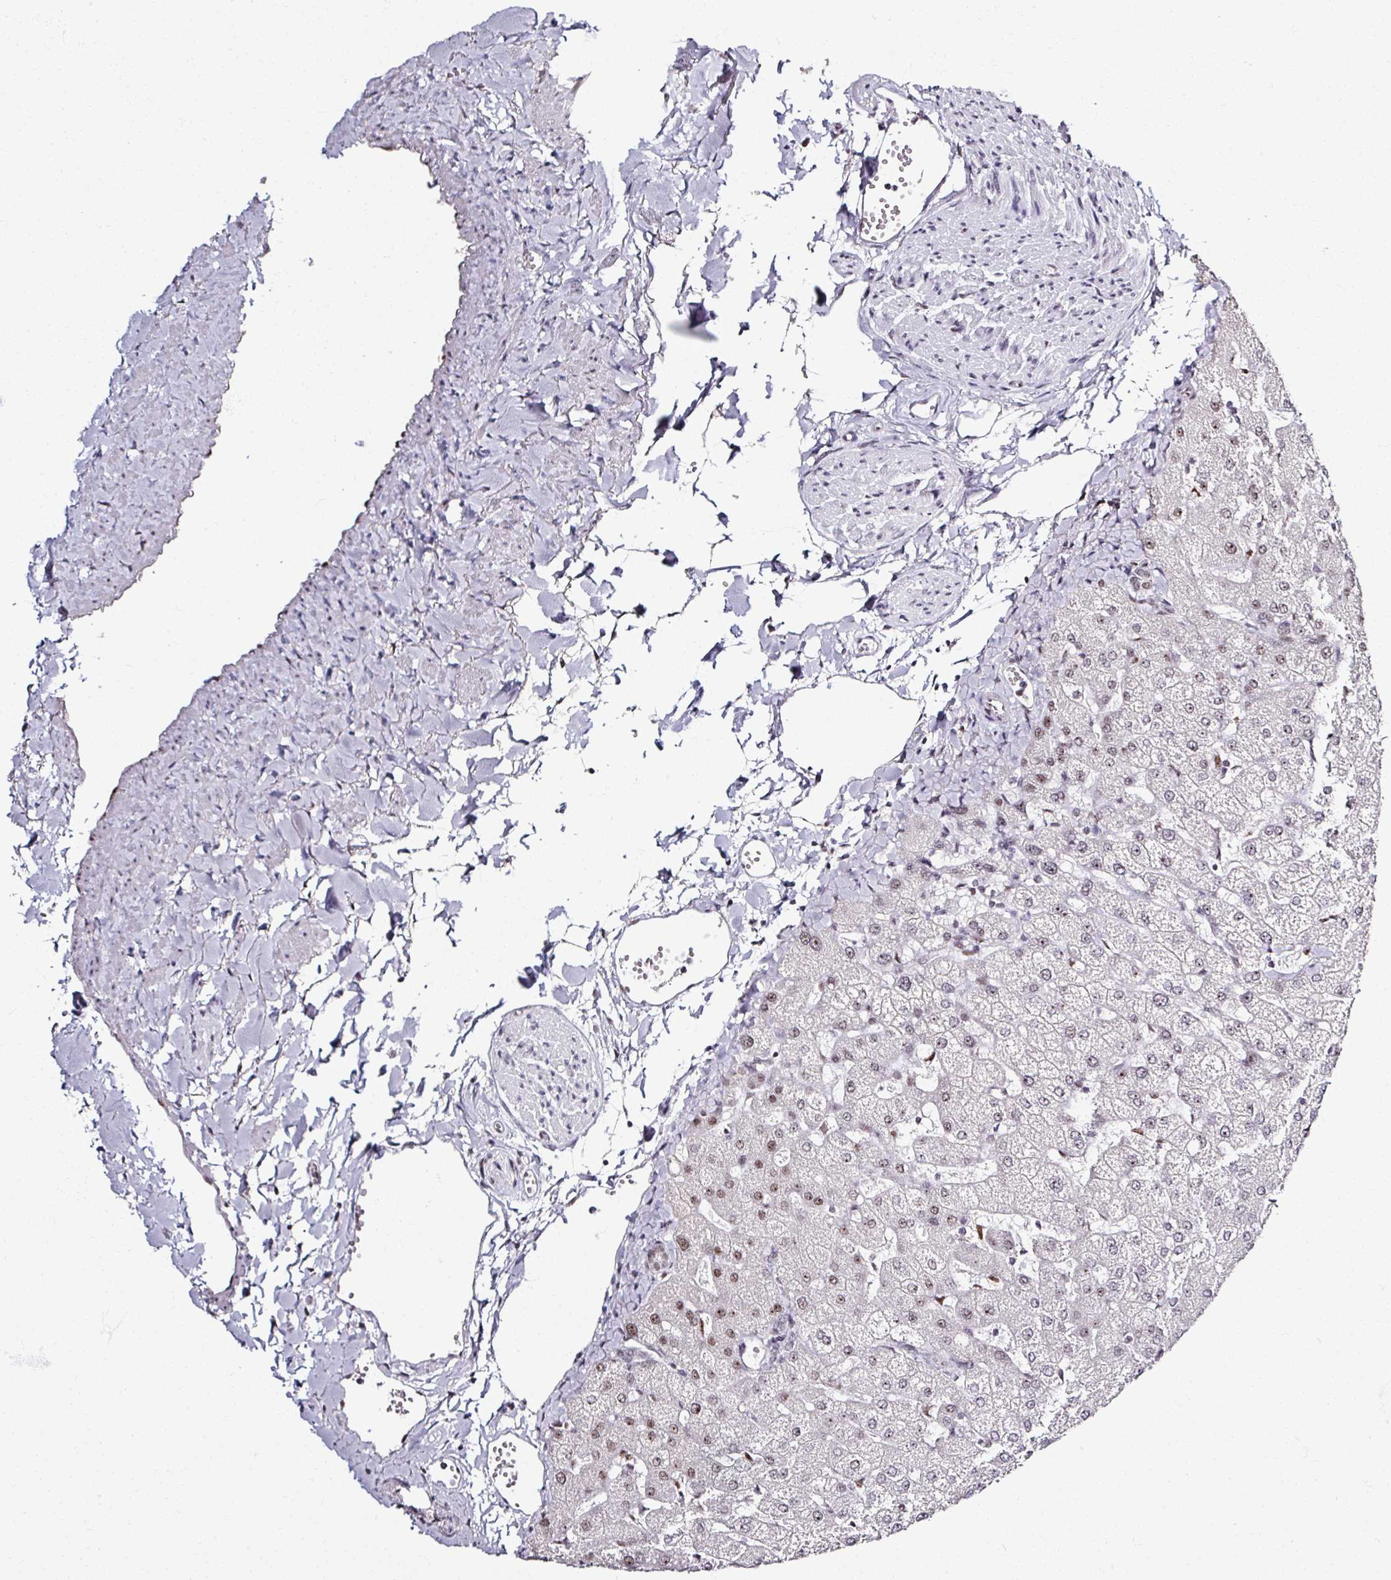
{"staining": {"intensity": "weak", "quantity": ">75%", "location": "nuclear"}, "tissue": "liver", "cell_type": "Cholangiocytes", "image_type": "normal", "snomed": [{"axis": "morphology", "description": "Normal tissue, NOS"}, {"axis": "topography", "description": "Liver"}], "caption": "Liver stained with immunohistochemistry demonstrates weak nuclear expression in approximately >75% of cholangiocytes. The staining is performed using DAB brown chromogen to label protein expression. The nuclei are counter-stained blue using hematoxylin.", "gene": "ADAR", "patient": {"sex": "female", "age": 54}}